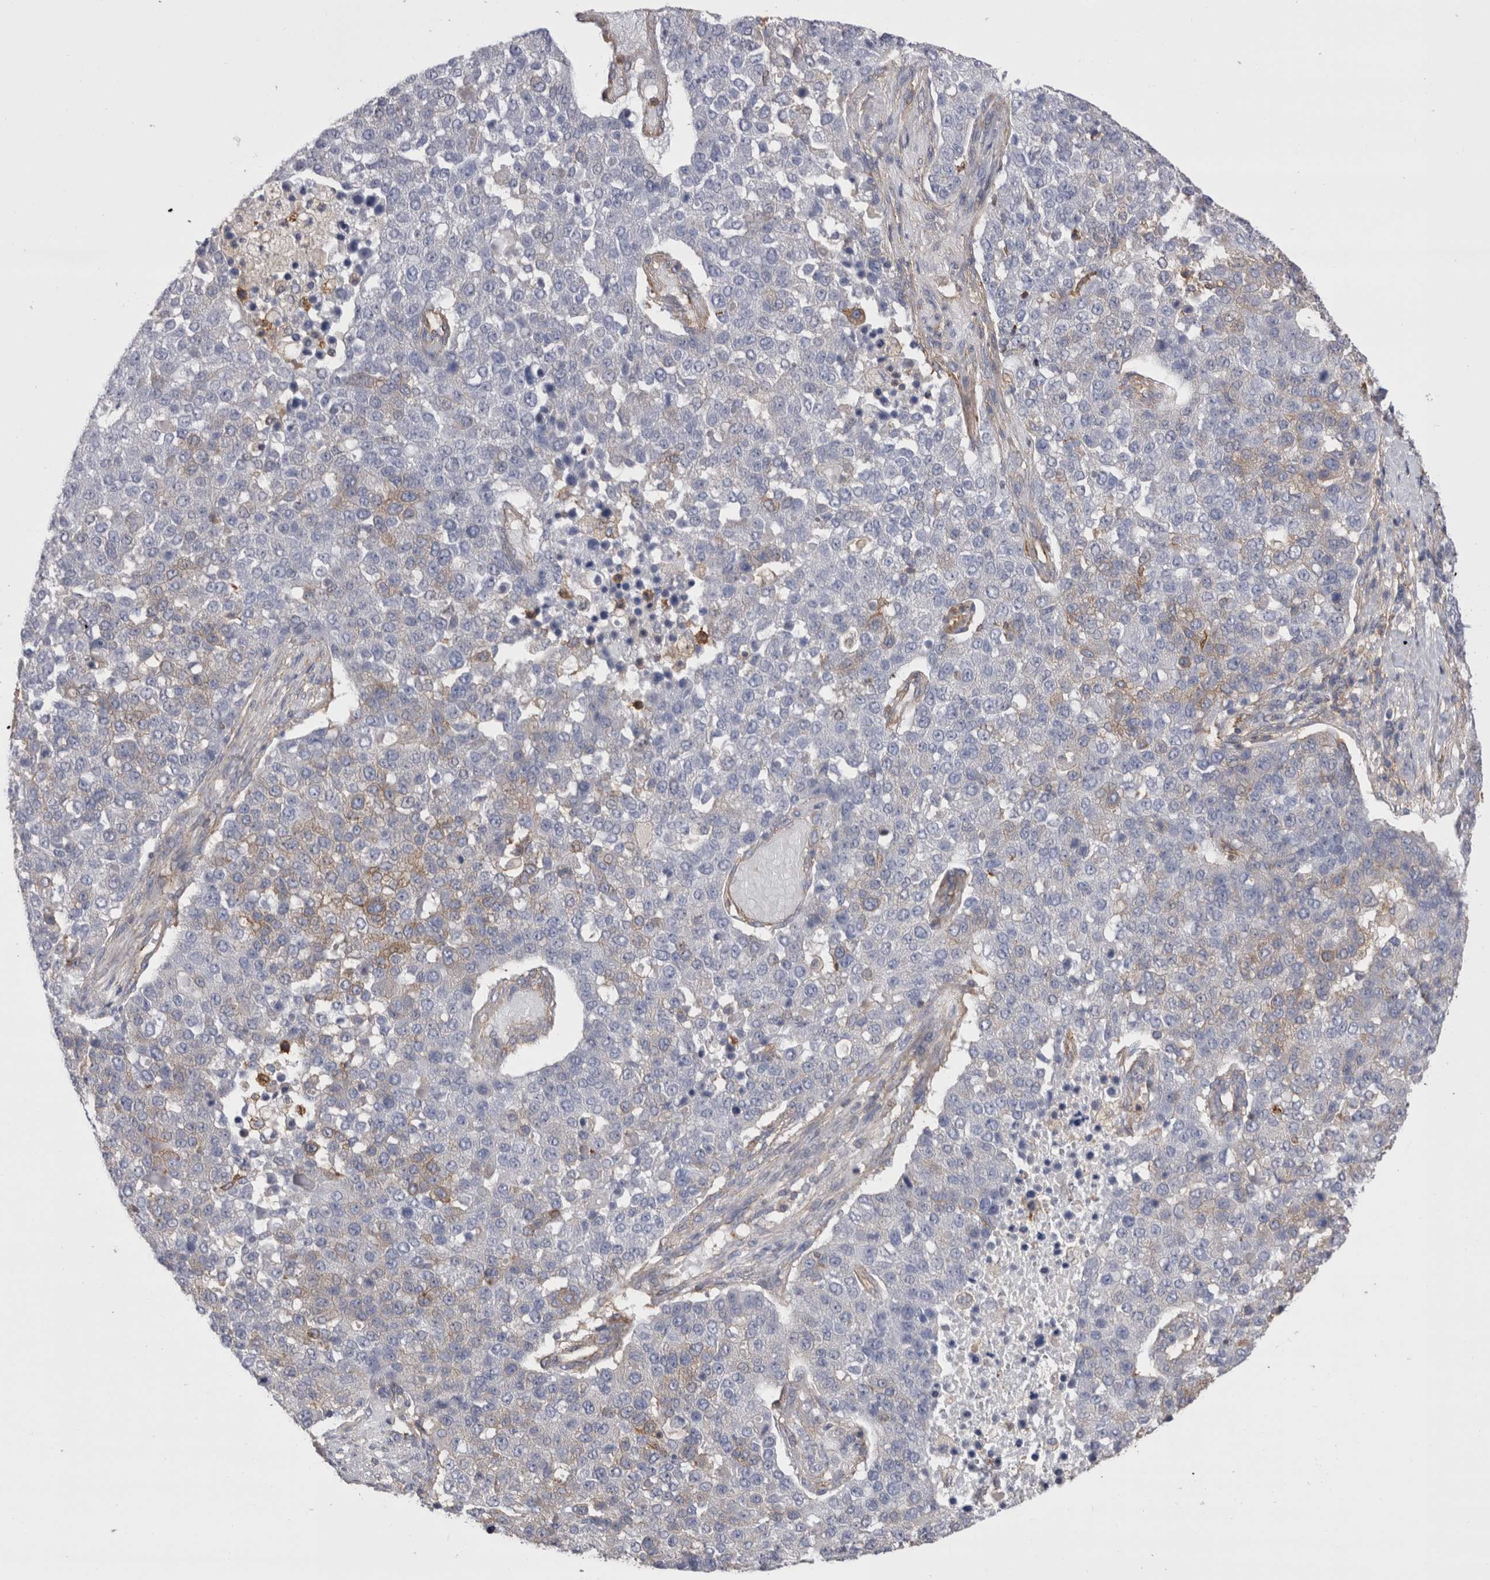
{"staining": {"intensity": "weak", "quantity": "<25%", "location": "cytoplasmic/membranous"}, "tissue": "pancreatic cancer", "cell_type": "Tumor cells", "image_type": "cancer", "snomed": [{"axis": "morphology", "description": "Adenocarcinoma, NOS"}, {"axis": "topography", "description": "Pancreas"}], "caption": "DAB (3,3'-diaminobenzidine) immunohistochemical staining of human pancreatic cancer (adenocarcinoma) displays no significant expression in tumor cells.", "gene": "RAB11FIP1", "patient": {"sex": "female", "age": 61}}